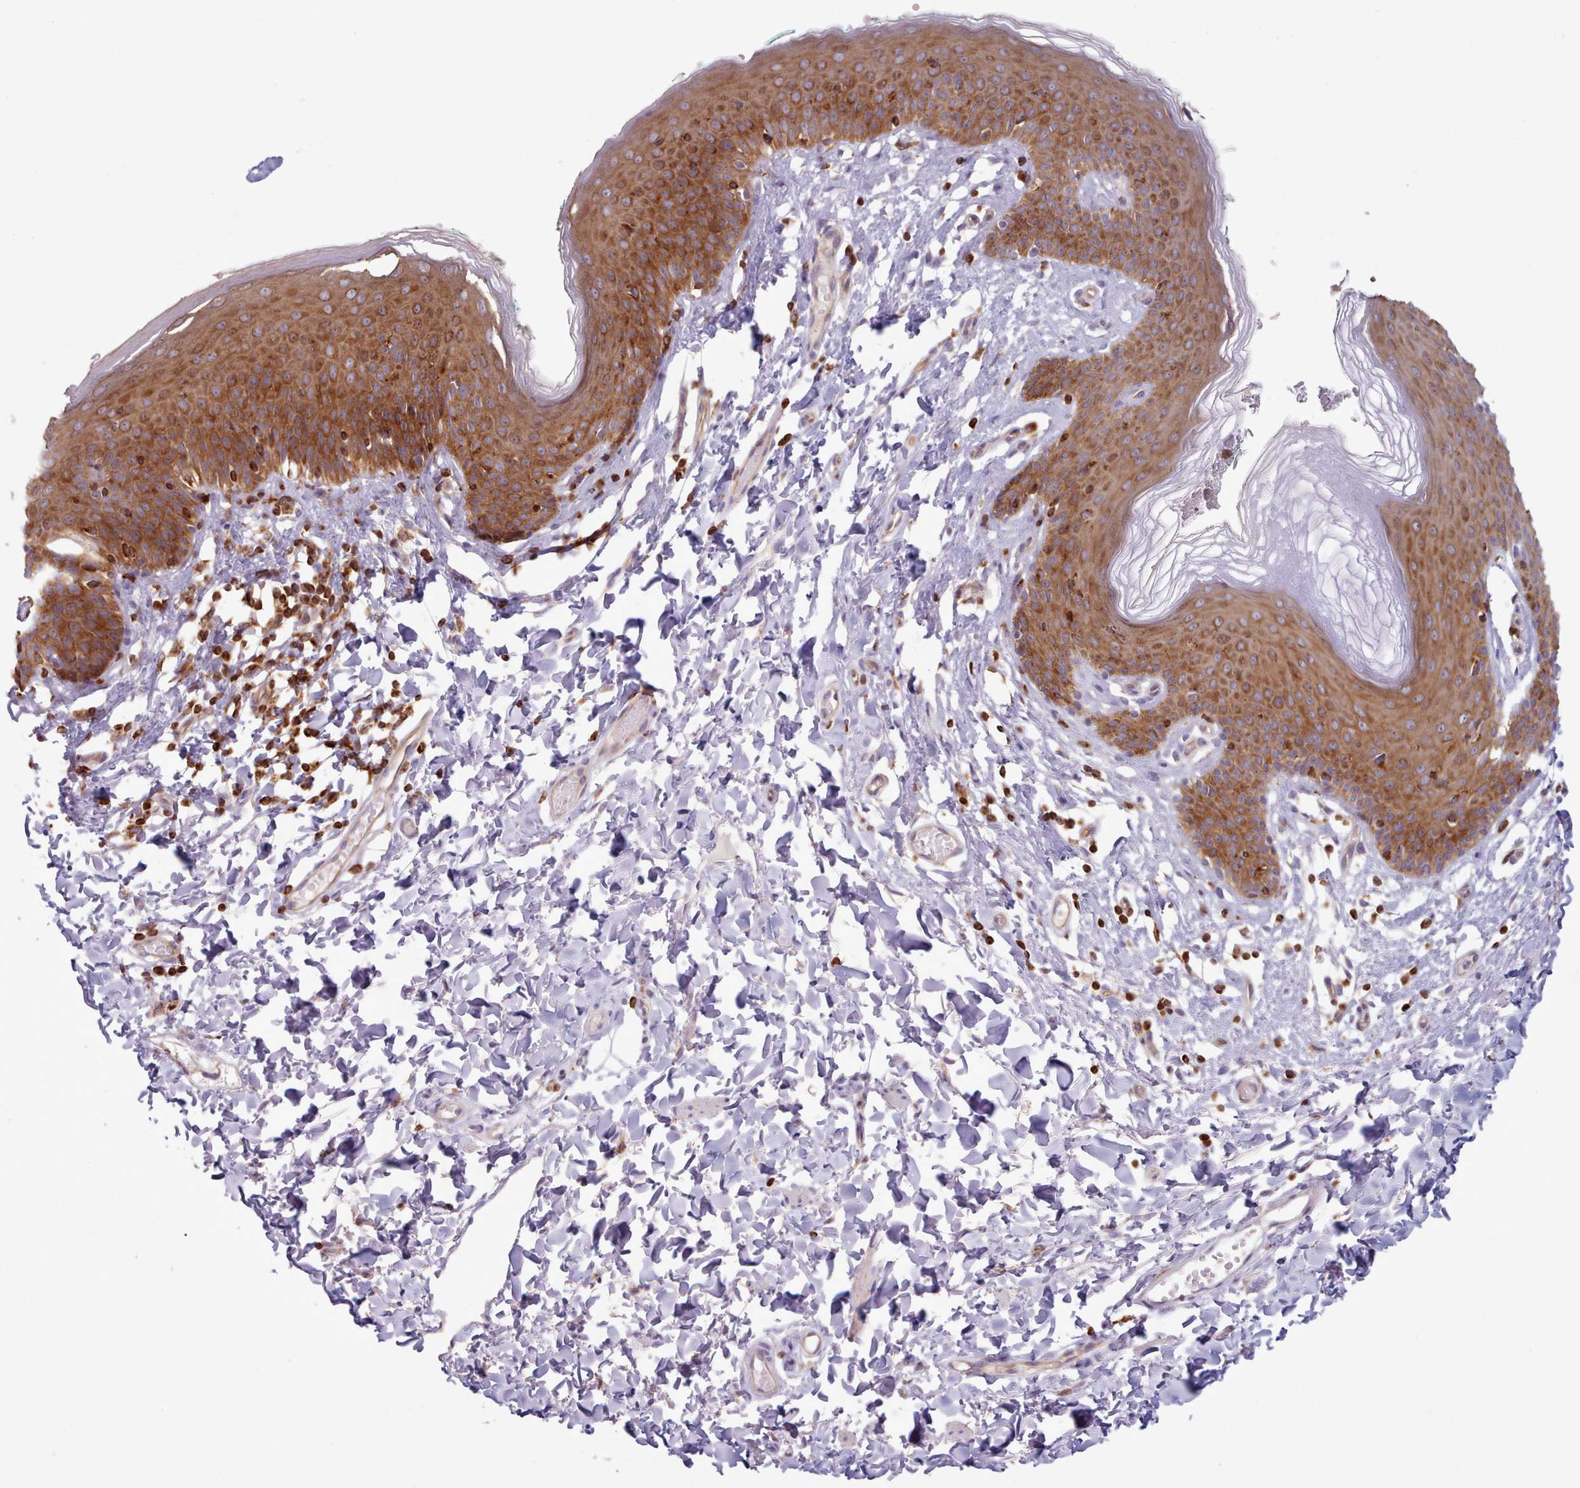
{"staining": {"intensity": "strong", "quantity": ">75%", "location": "cytoplasmic/membranous"}, "tissue": "skin", "cell_type": "Epidermal cells", "image_type": "normal", "snomed": [{"axis": "morphology", "description": "Normal tissue, NOS"}, {"axis": "topography", "description": "Vulva"}], "caption": "IHC histopathology image of unremarkable skin: human skin stained using immunohistochemistry (IHC) reveals high levels of strong protein expression localized specifically in the cytoplasmic/membranous of epidermal cells, appearing as a cytoplasmic/membranous brown color.", "gene": "CRYBG1", "patient": {"sex": "female", "age": 66}}